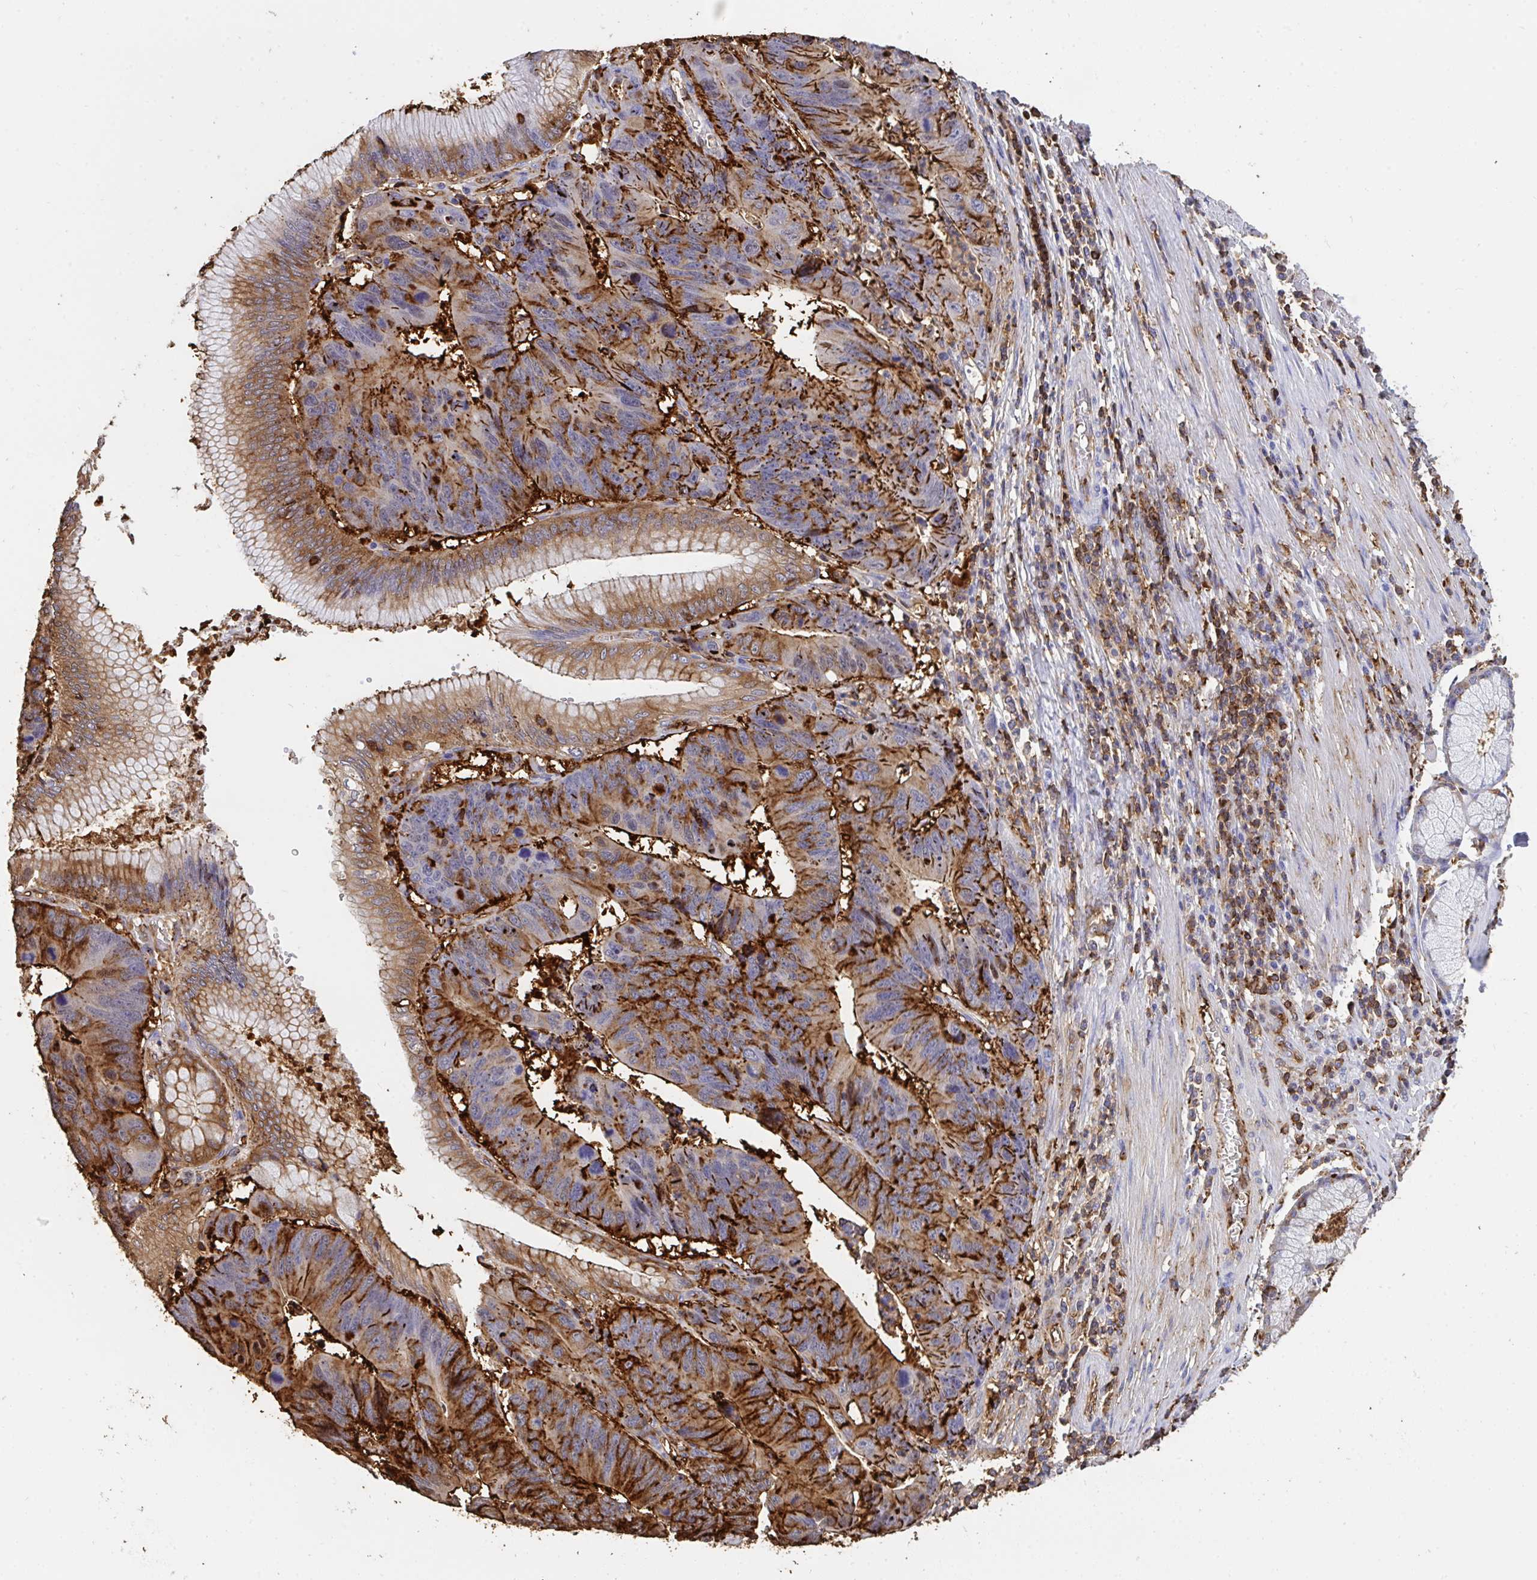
{"staining": {"intensity": "strong", "quantity": "25%-75%", "location": "cytoplasmic/membranous"}, "tissue": "stomach cancer", "cell_type": "Tumor cells", "image_type": "cancer", "snomed": [{"axis": "morphology", "description": "Adenocarcinoma, NOS"}, {"axis": "topography", "description": "Stomach"}], "caption": "Protein expression analysis of adenocarcinoma (stomach) exhibits strong cytoplasmic/membranous expression in about 25%-75% of tumor cells. (Brightfield microscopy of DAB IHC at high magnification).", "gene": "CFL1", "patient": {"sex": "male", "age": 59}}